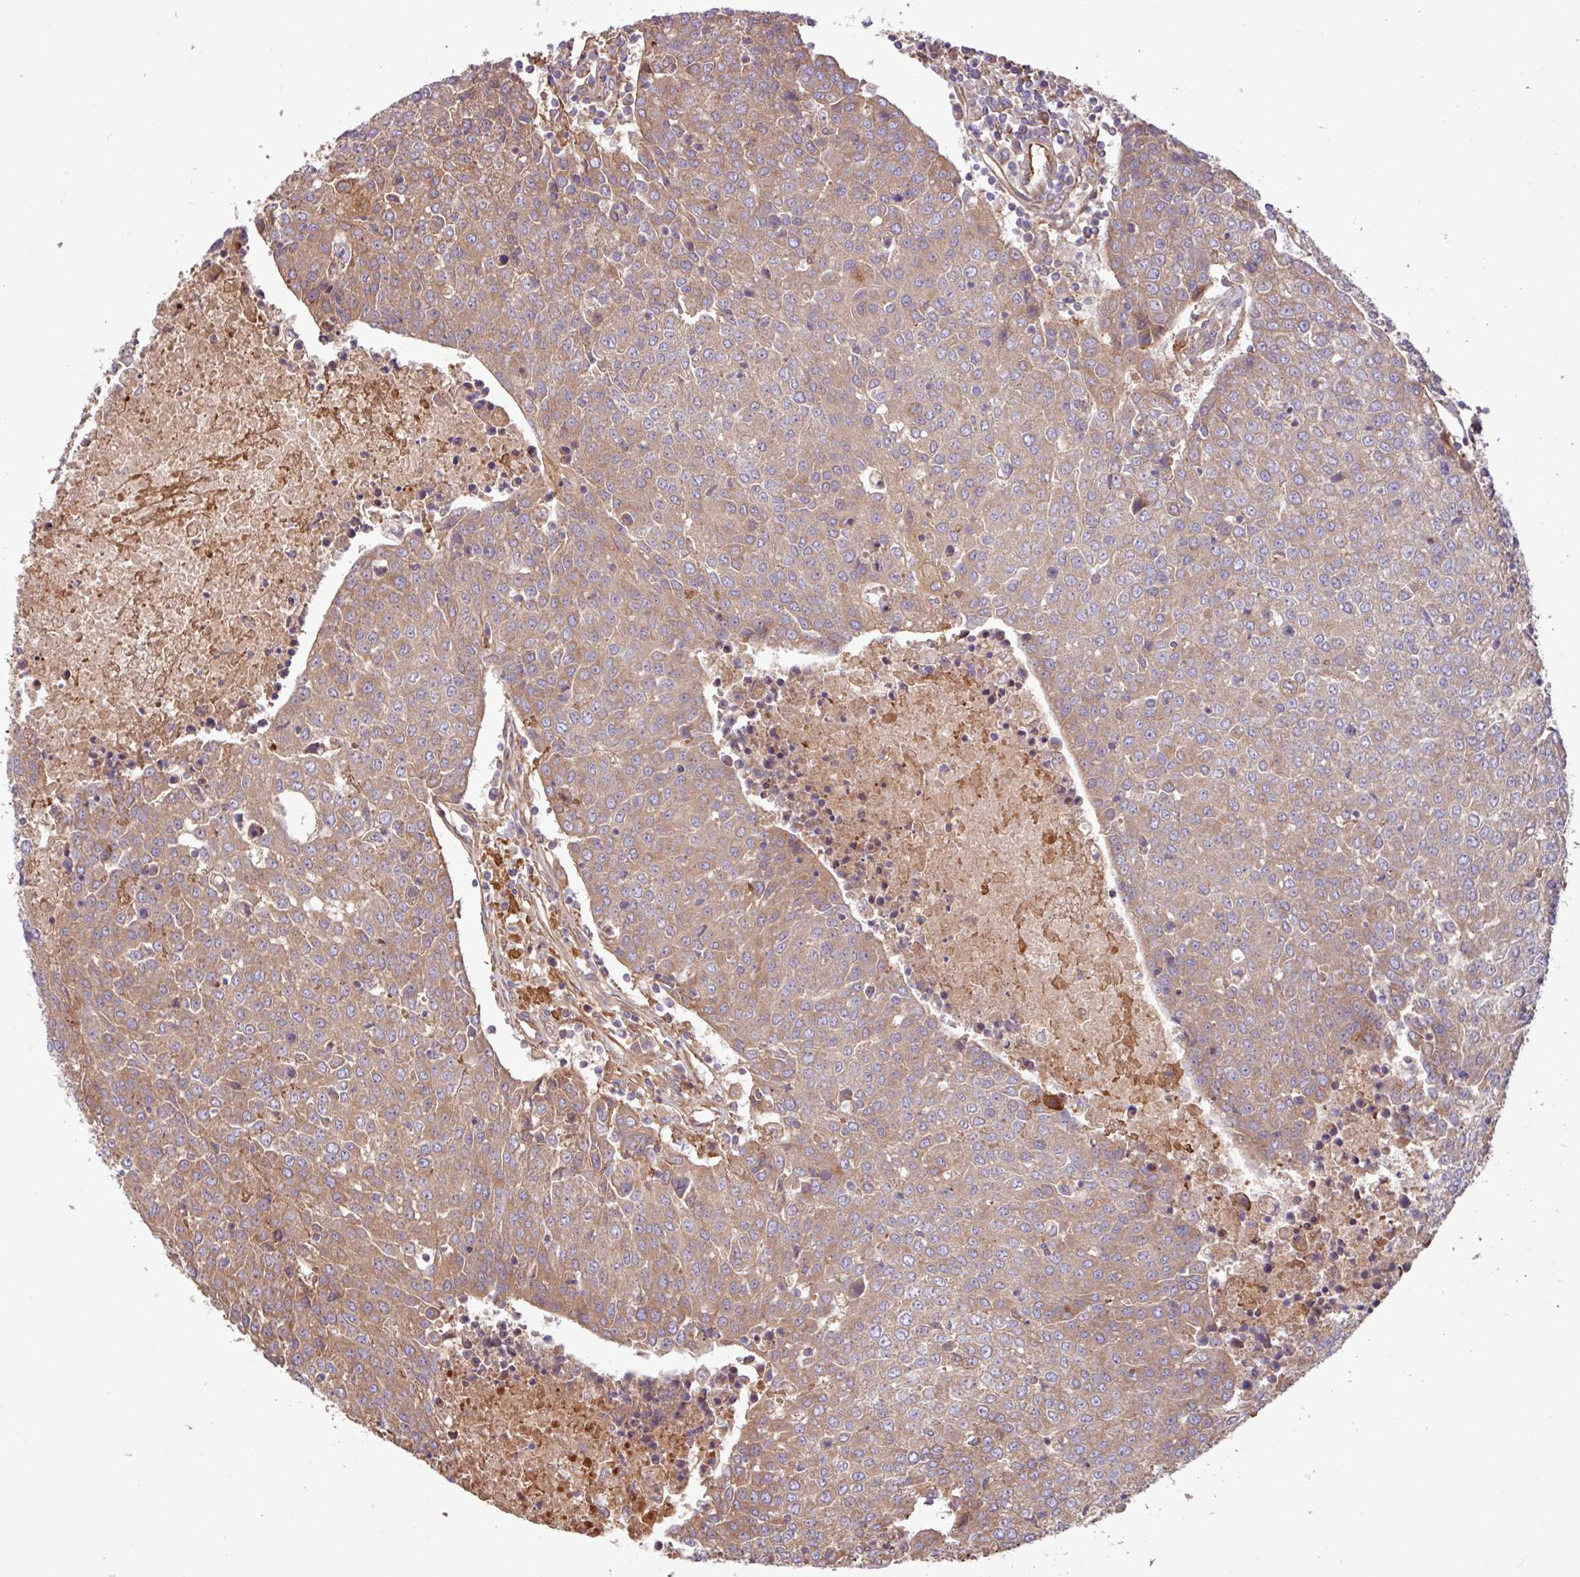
{"staining": {"intensity": "moderate", "quantity": ">75%", "location": "cytoplasmic/membranous"}, "tissue": "urothelial cancer", "cell_type": "Tumor cells", "image_type": "cancer", "snomed": [{"axis": "morphology", "description": "Urothelial carcinoma, High grade"}, {"axis": "topography", "description": "Urinary bladder"}], "caption": "Urothelial carcinoma (high-grade) stained for a protein demonstrates moderate cytoplasmic/membranous positivity in tumor cells.", "gene": "ZNF300", "patient": {"sex": "female", "age": 85}}